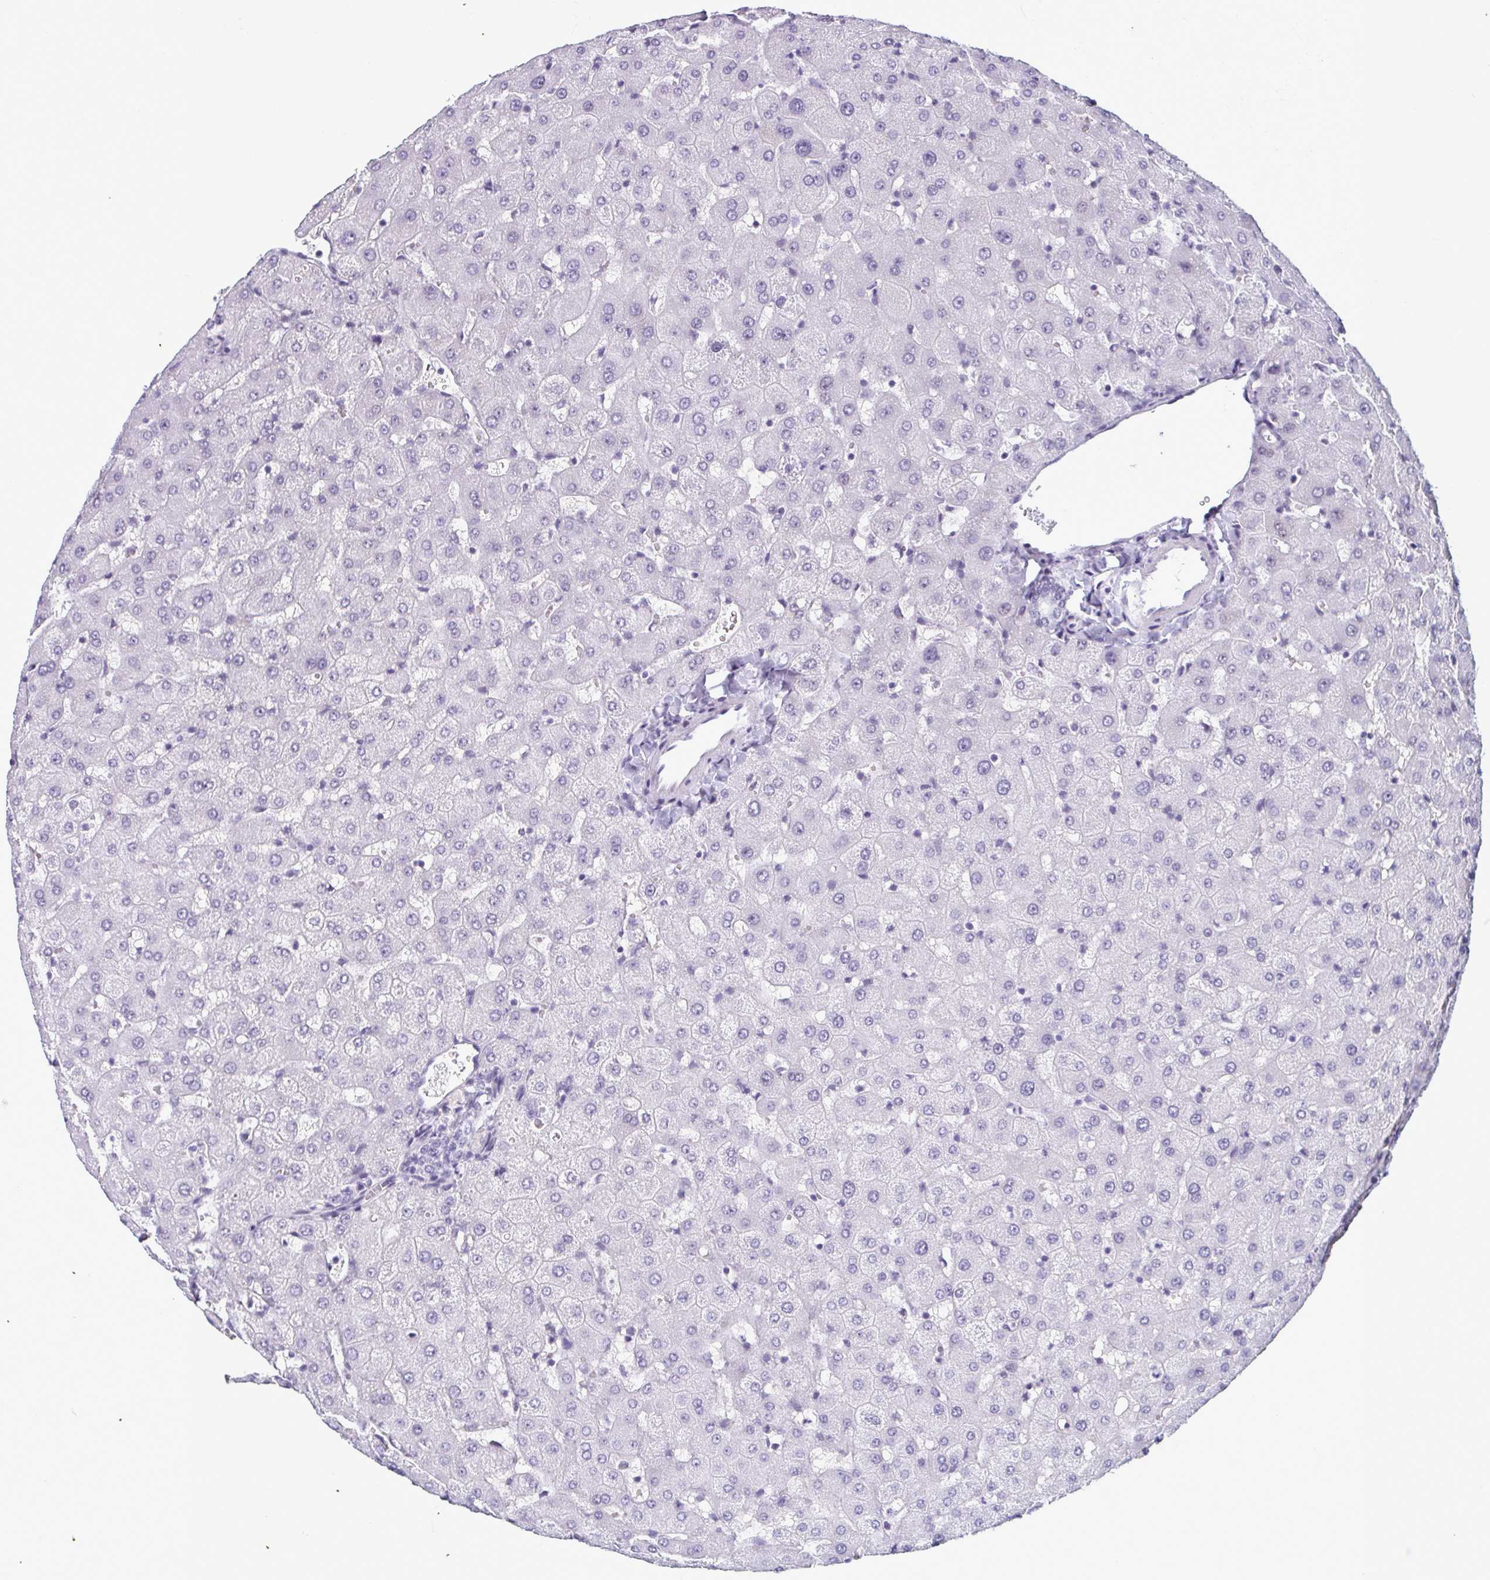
{"staining": {"intensity": "negative", "quantity": "none", "location": "none"}, "tissue": "liver", "cell_type": "Cholangiocytes", "image_type": "normal", "snomed": [{"axis": "morphology", "description": "Normal tissue, NOS"}, {"axis": "topography", "description": "Liver"}], "caption": "The immunohistochemistry (IHC) photomicrograph has no significant expression in cholangiocytes of liver.", "gene": "RBM7", "patient": {"sex": "female", "age": 63}}